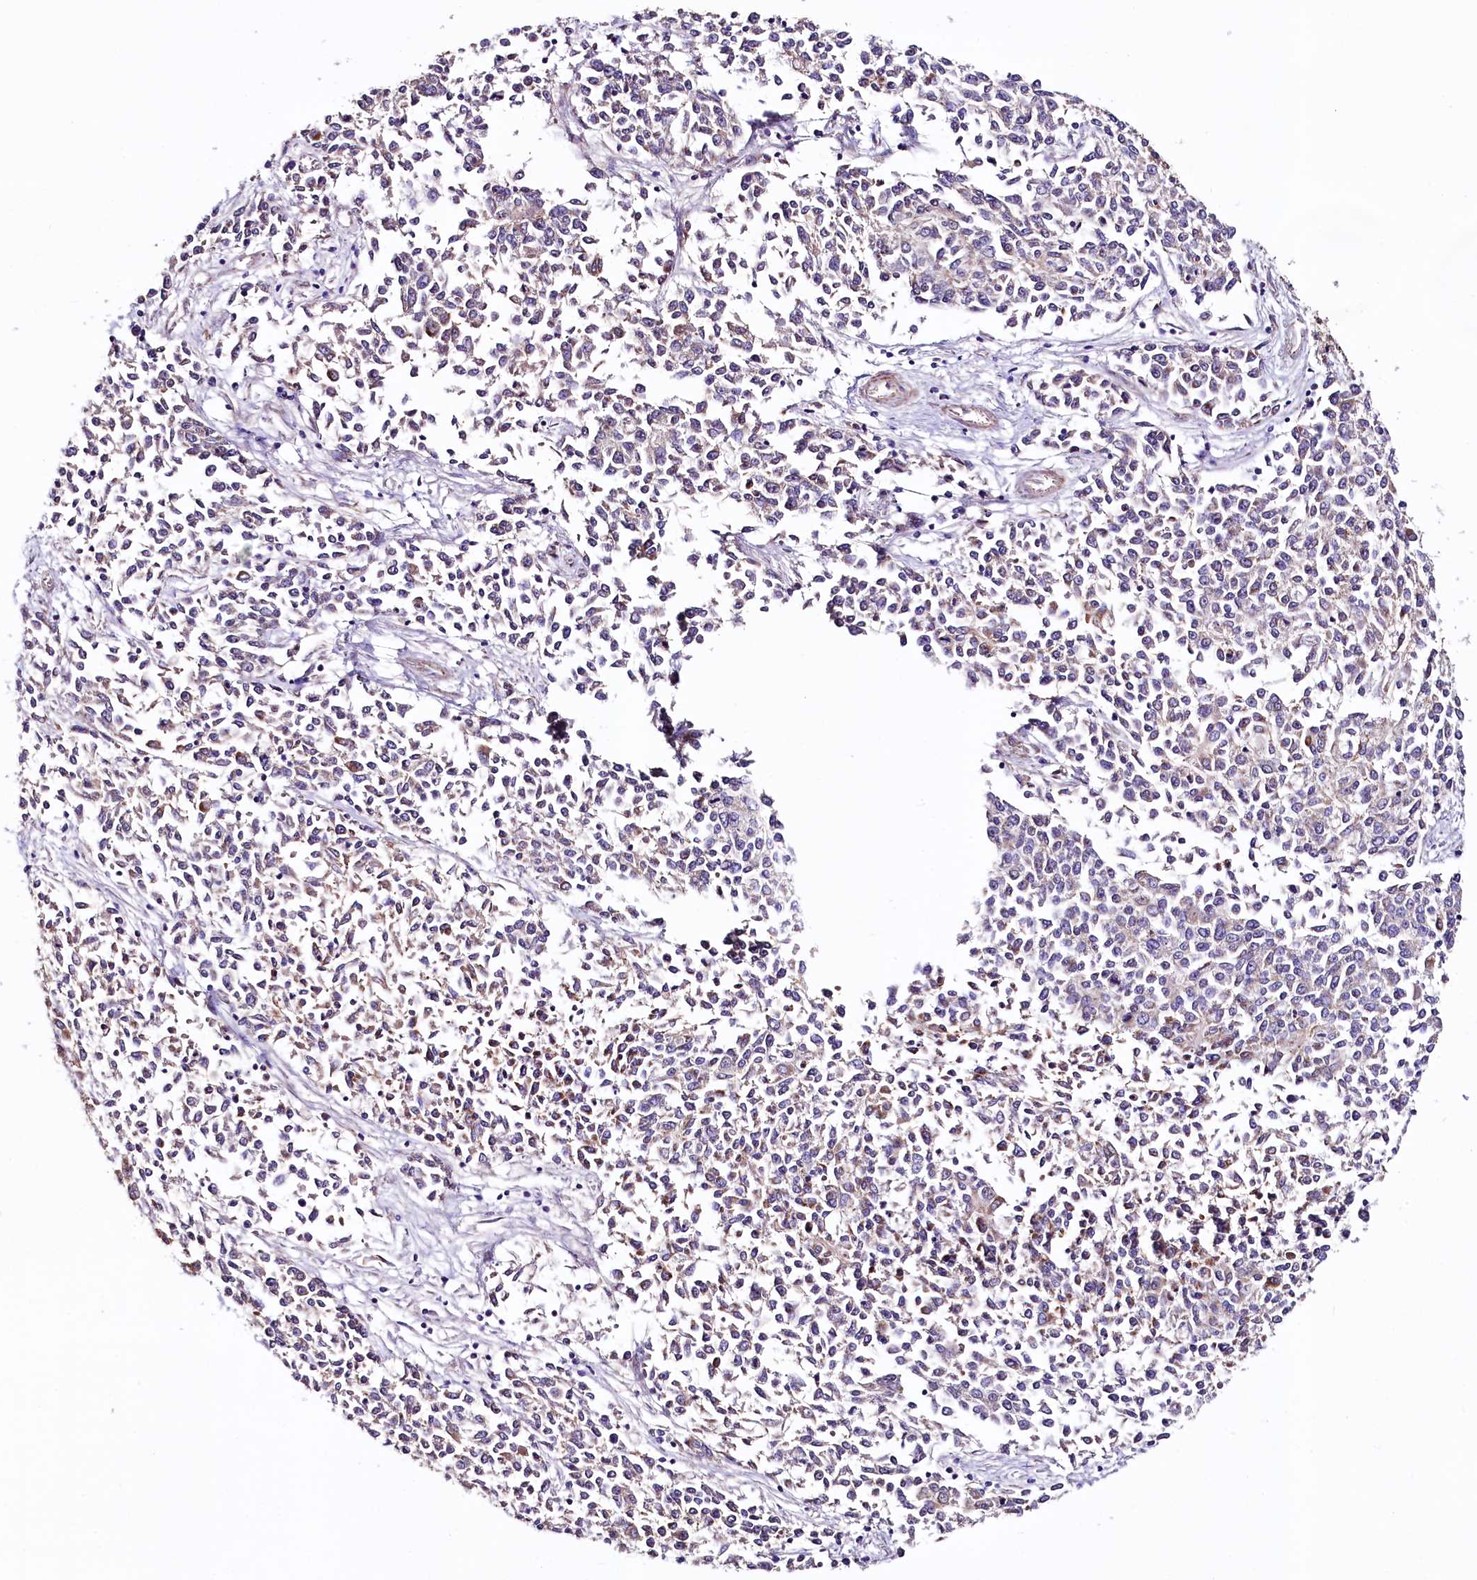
{"staining": {"intensity": "weak", "quantity": "25%-75%", "location": "cytoplasmic/membranous"}, "tissue": "endometrial cancer", "cell_type": "Tumor cells", "image_type": "cancer", "snomed": [{"axis": "morphology", "description": "Adenocarcinoma, NOS"}, {"axis": "topography", "description": "Endometrium"}], "caption": "Brown immunohistochemical staining in adenocarcinoma (endometrial) demonstrates weak cytoplasmic/membranous positivity in about 25%-75% of tumor cells.", "gene": "APLP2", "patient": {"sex": "female", "age": 50}}